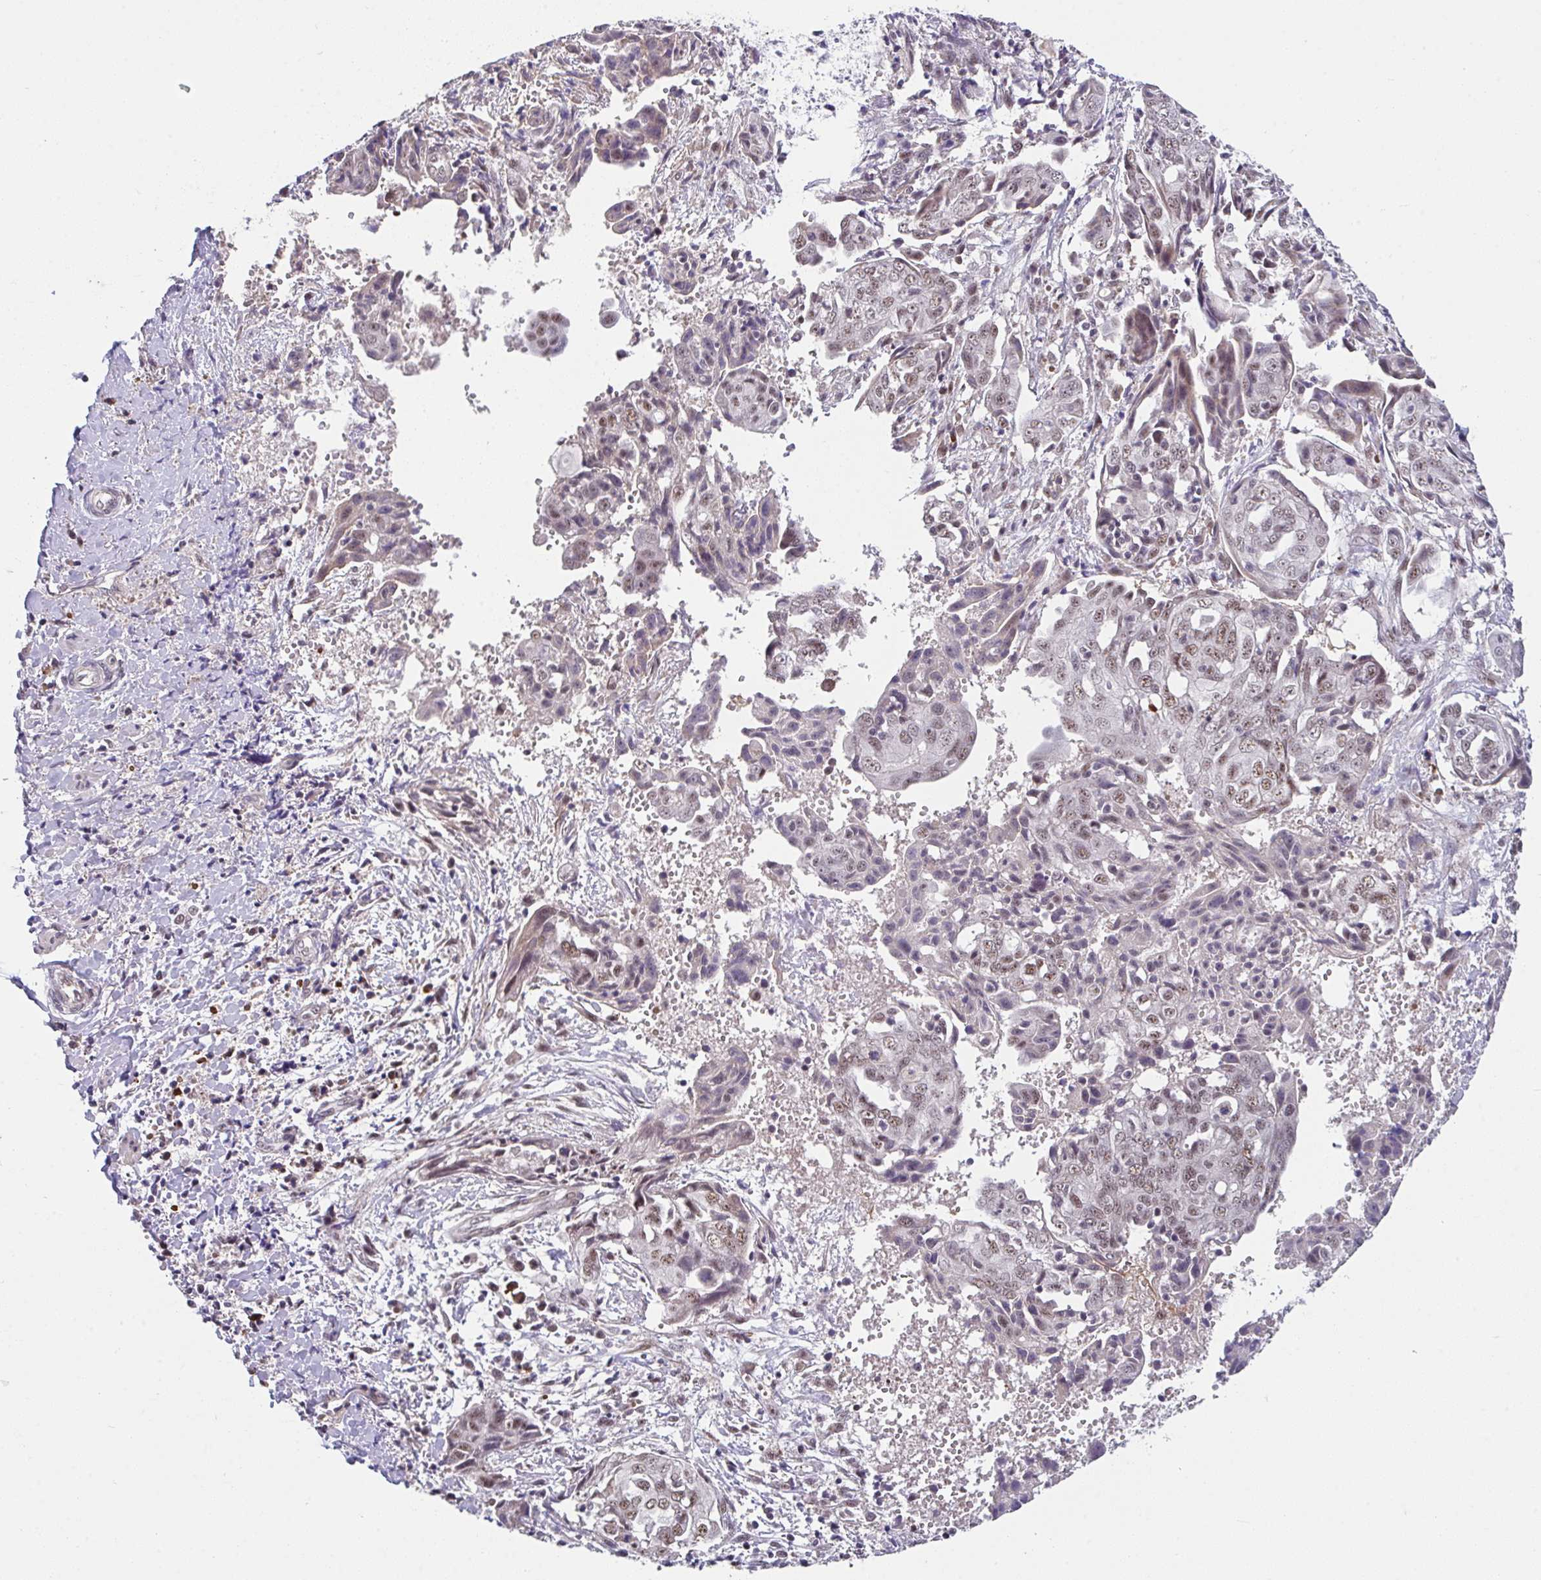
{"staining": {"intensity": "weak", "quantity": ">75%", "location": "nuclear"}, "tissue": "ovarian cancer", "cell_type": "Tumor cells", "image_type": "cancer", "snomed": [{"axis": "morphology", "description": "Carcinoma, endometroid"}, {"axis": "topography", "description": "Ovary"}], "caption": "Human endometroid carcinoma (ovarian) stained with a brown dye displays weak nuclear positive staining in about >75% of tumor cells.", "gene": "RBBP6", "patient": {"sex": "female", "age": 70}}